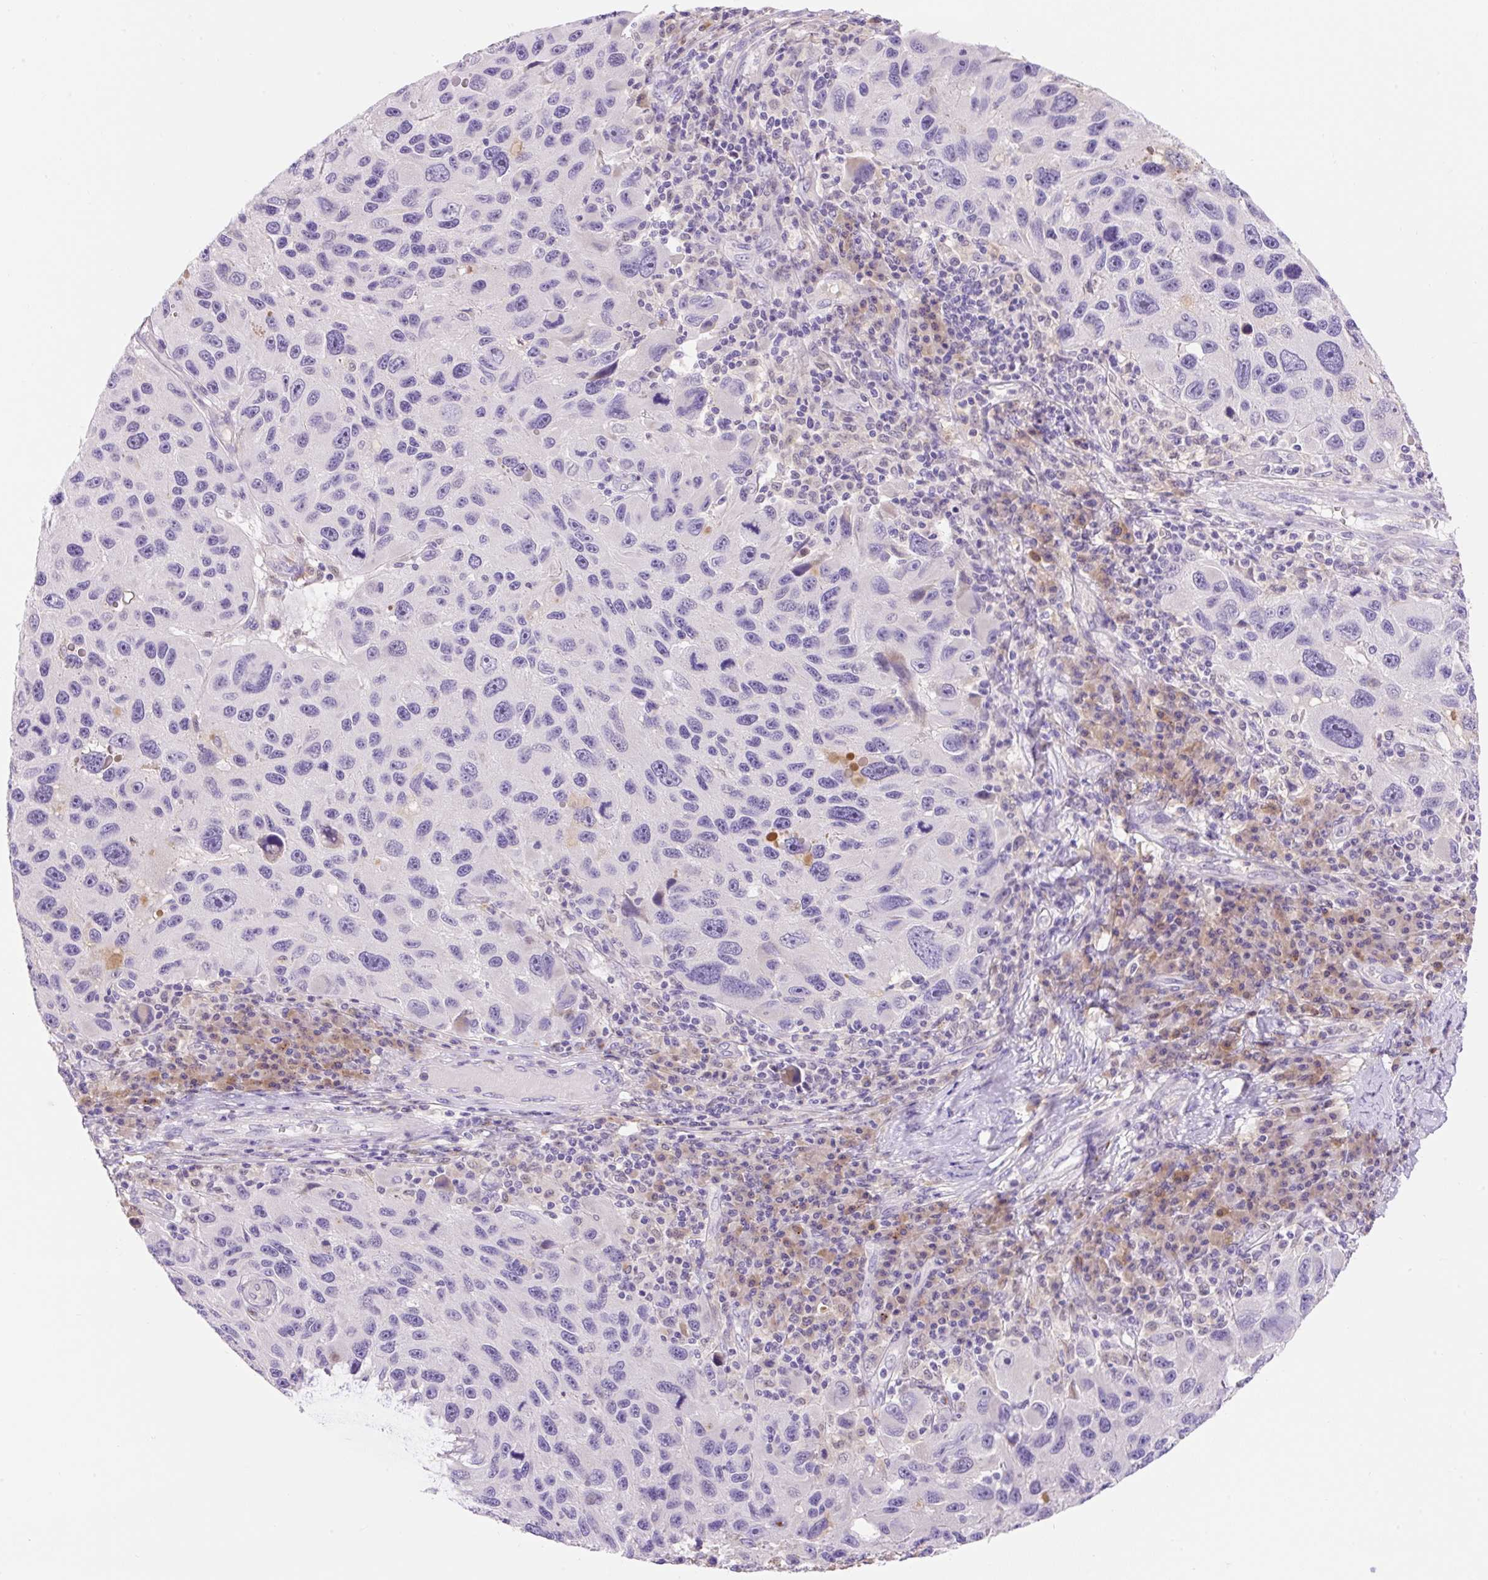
{"staining": {"intensity": "negative", "quantity": "none", "location": "none"}, "tissue": "melanoma", "cell_type": "Tumor cells", "image_type": "cancer", "snomed": [{"axis": "morphology", "description": "Malignant melanoma, NOS"}, {"axis": "topography", "description": "Skin"}], "caption": "Protein analysis of malignant melanoma shows no significant expression in tumor cells.", "gene": "TMEM150C", "patient": {"sex": "male", "age": 53}}